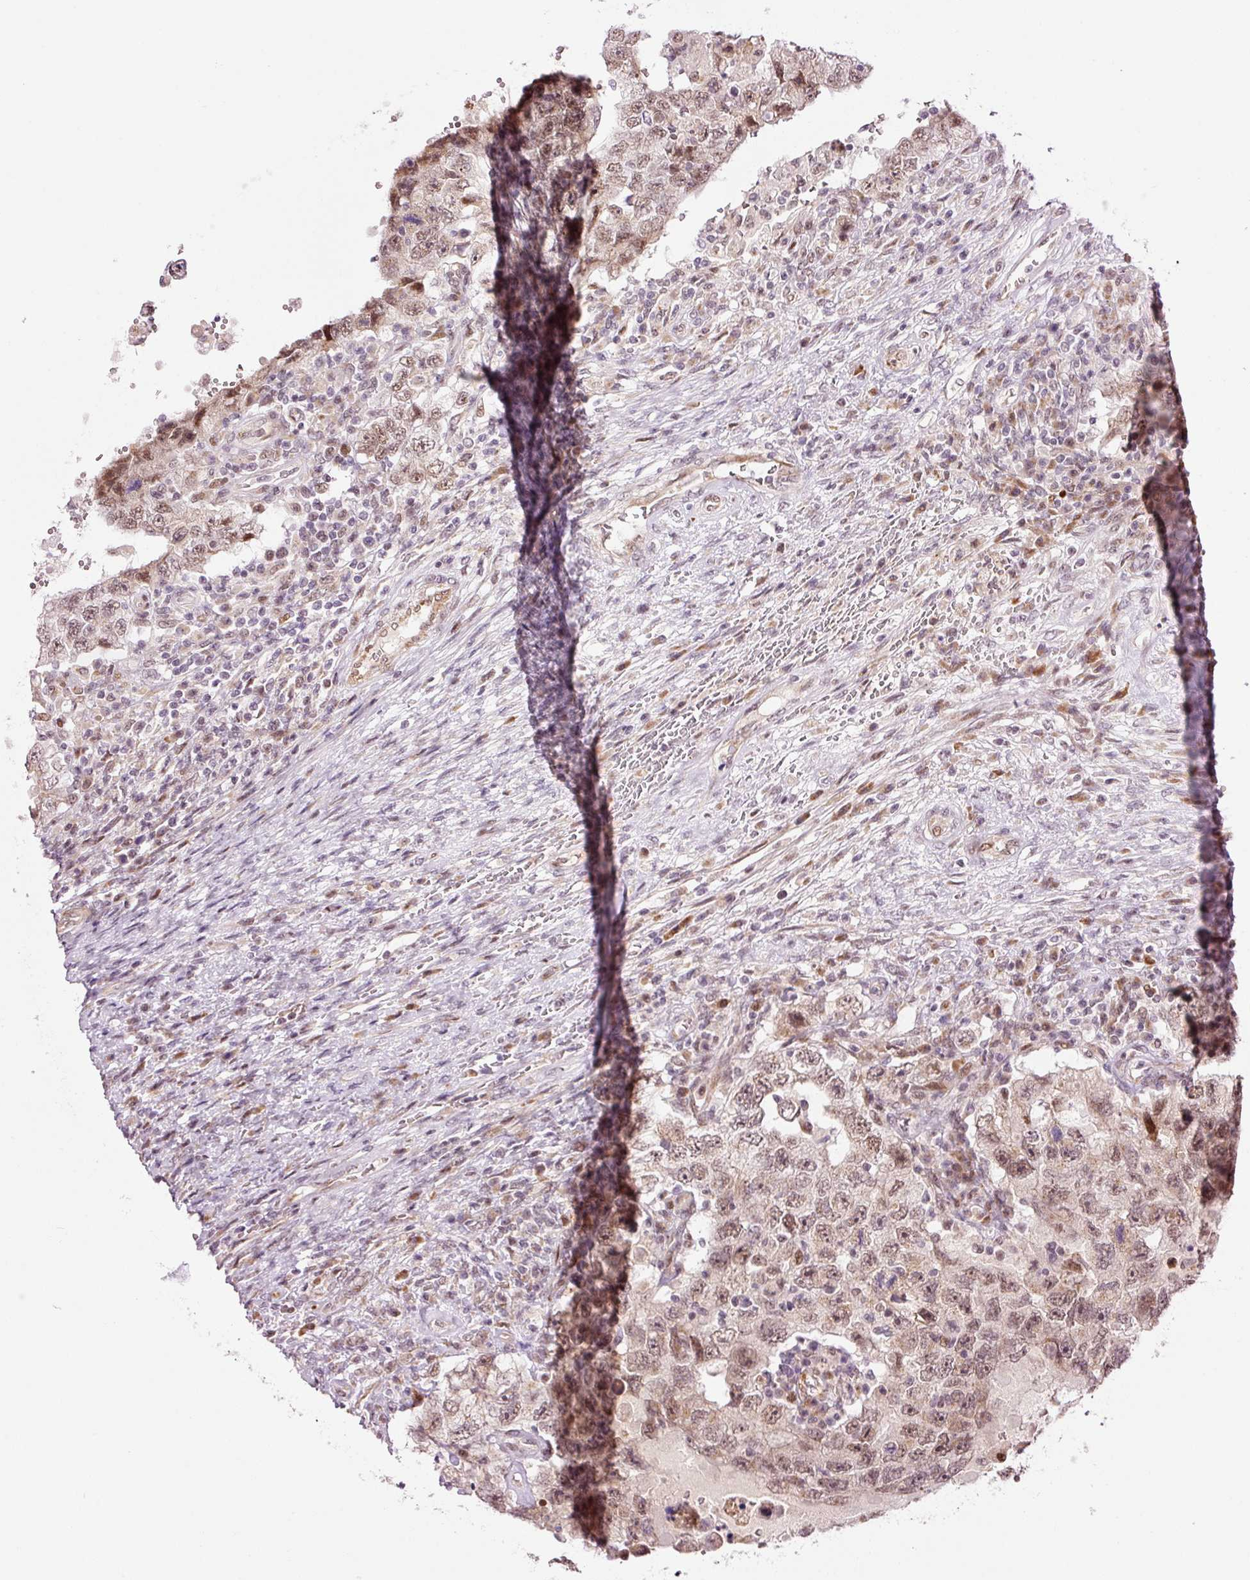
{"staining": {"intensity": "moderate", "quantity": "25%-75%", "location": "nuclear"}, "tissue": "testis cancer", "cell_type": "Tumor cells", "image_type": "cancer", "snomed": [{"axis": "morphology", "description": "Carcinoma, Embryonal, NOS"}, {"axis": "topography", "description": "Testis"}], "caption": "Testis cancer (embryonal carcinoma) stained with a protein marker demonstrates moderate staining in tumor cells.", "gene": "ANKRD20A1", "patient": {"sex": "male", "age": 26}}